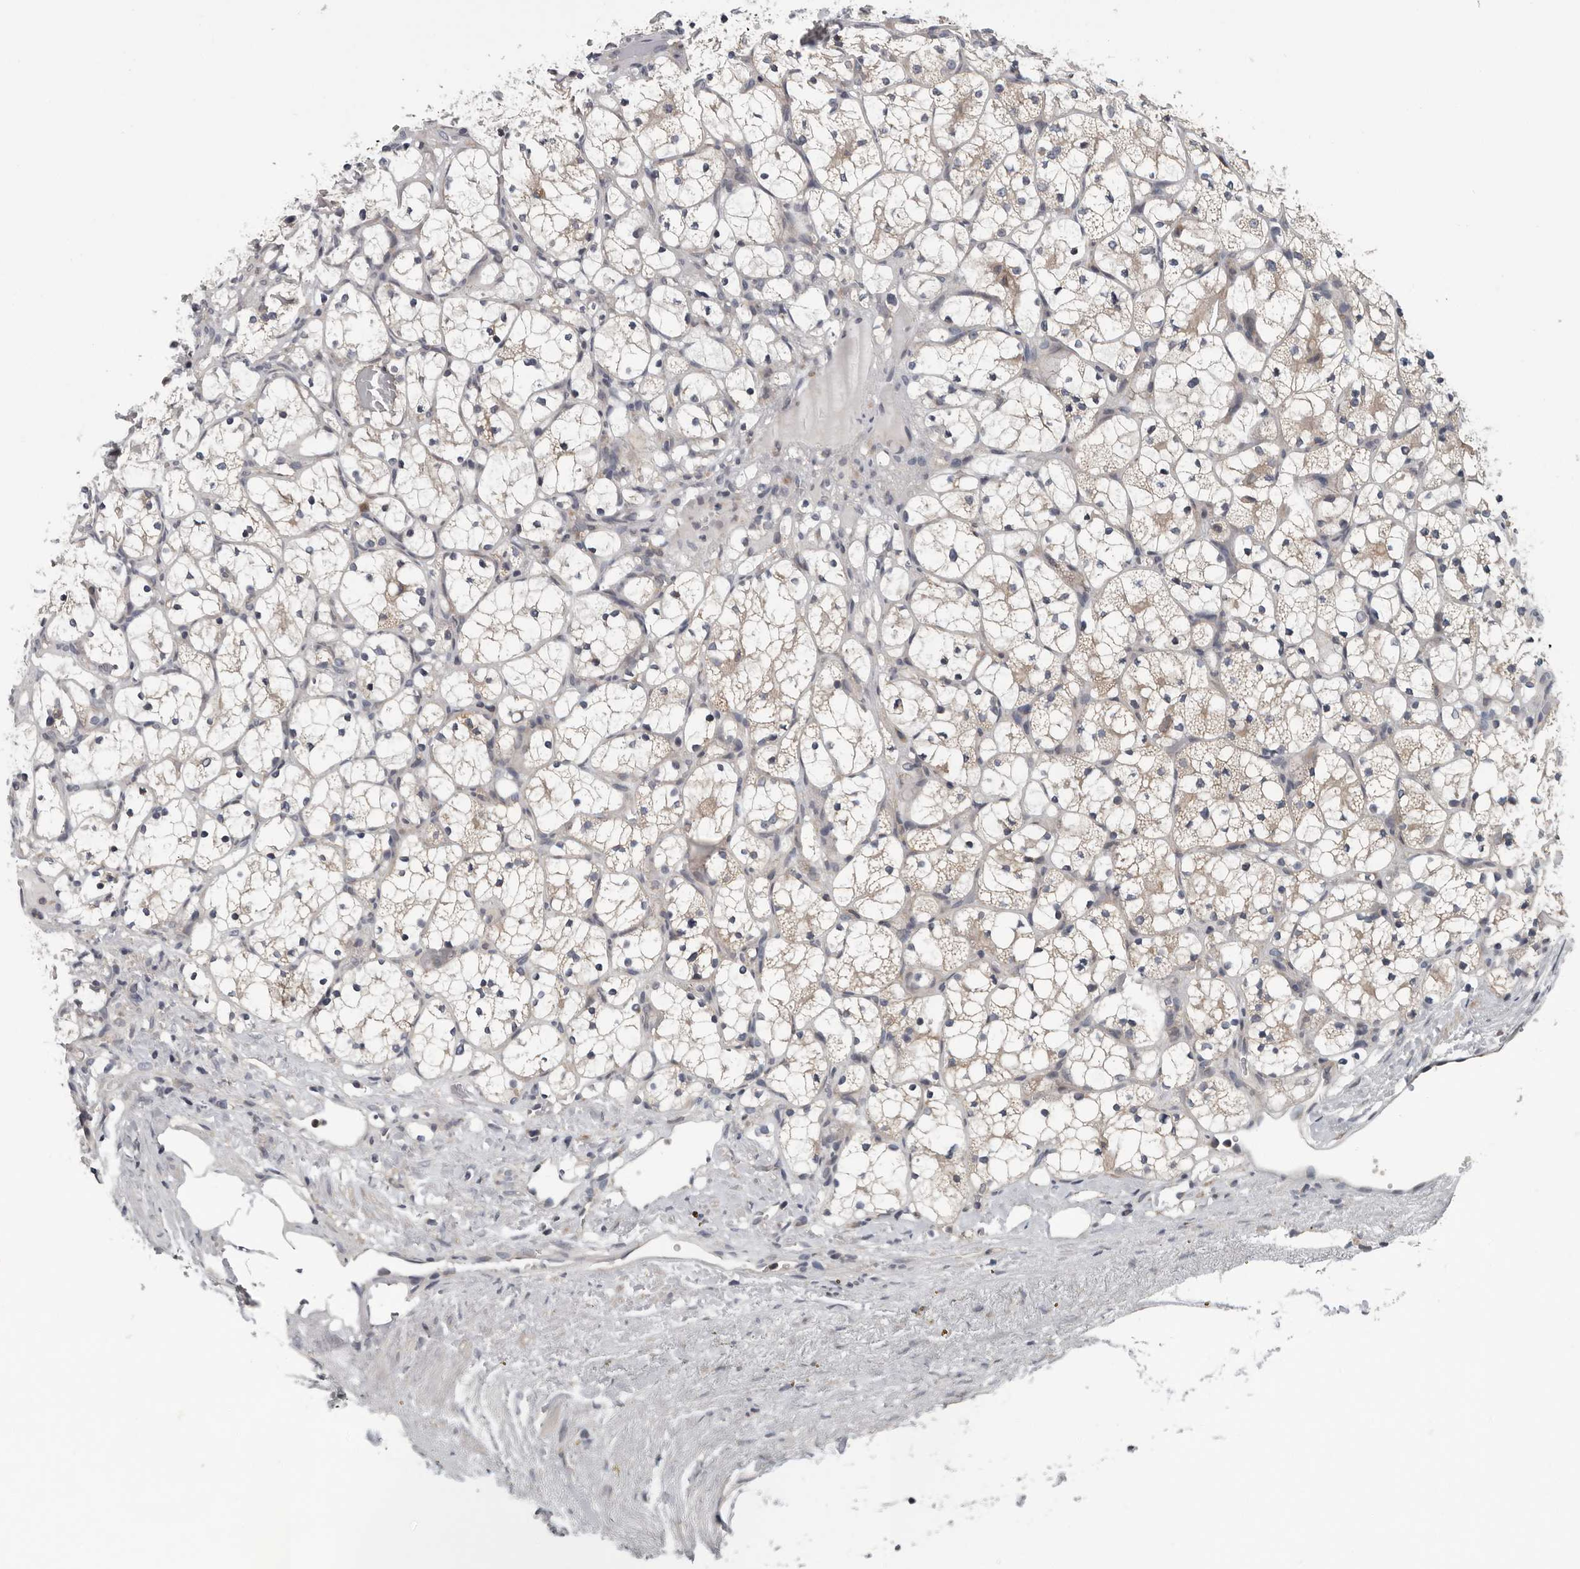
{"staining": {"intensity": "negative", "quantity": "none", "location": "none"}, "tissue": "renal cancer", "cell_type": "Tumor cells", "image_type": "cancer", "snomed": [{"axis": "morphology", "description": "Adenocarcinoma, NOS"}, {"axis": "topography", "description": "Kidney"}], "caption": "Adenocarcinoma (renal) stained for a protein using immunohistochemistry demonstrates no expression tumor cells.", "gene": "TMEM199", "patient": {"sex": "female", "age": 69}}